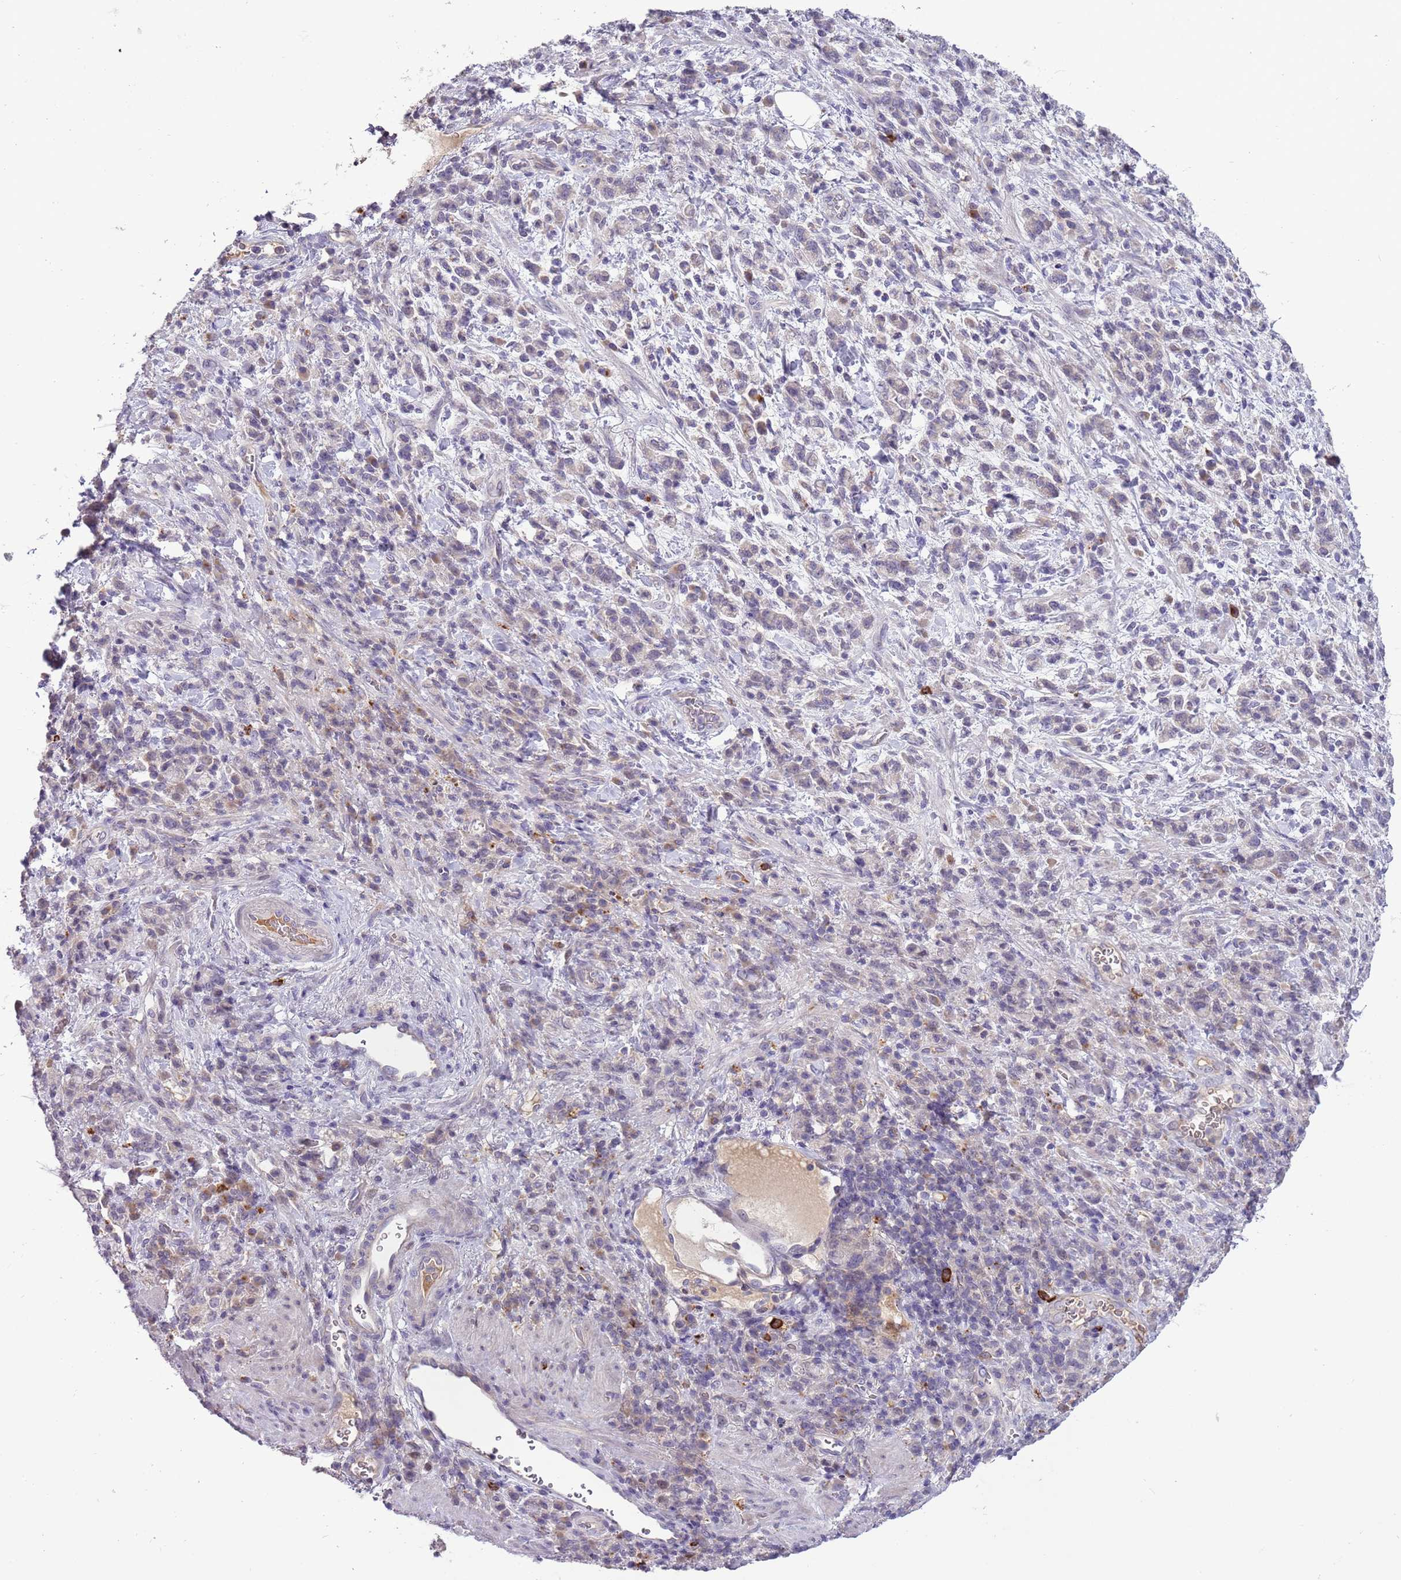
{"staining": {"intensity": "weak", "quantity": "<25%", "location": "cytoplasmic/membranous"}, "tissue": "stomach cancer", "cell_type": "Tumor cells", "image_type": "cancer", "snomed": [{"axis": "morphology", "description": "Adenocarcinoma, NOS"}, {"axis": "topography", "description": "Stomach"}], "caption": "Immunohistochemical staining of human stomach adenocarcinoma shows no significant positivity in tumor cells.", "gene": "SCAMP5", "patient": {"sex": "male", "age": 76}}